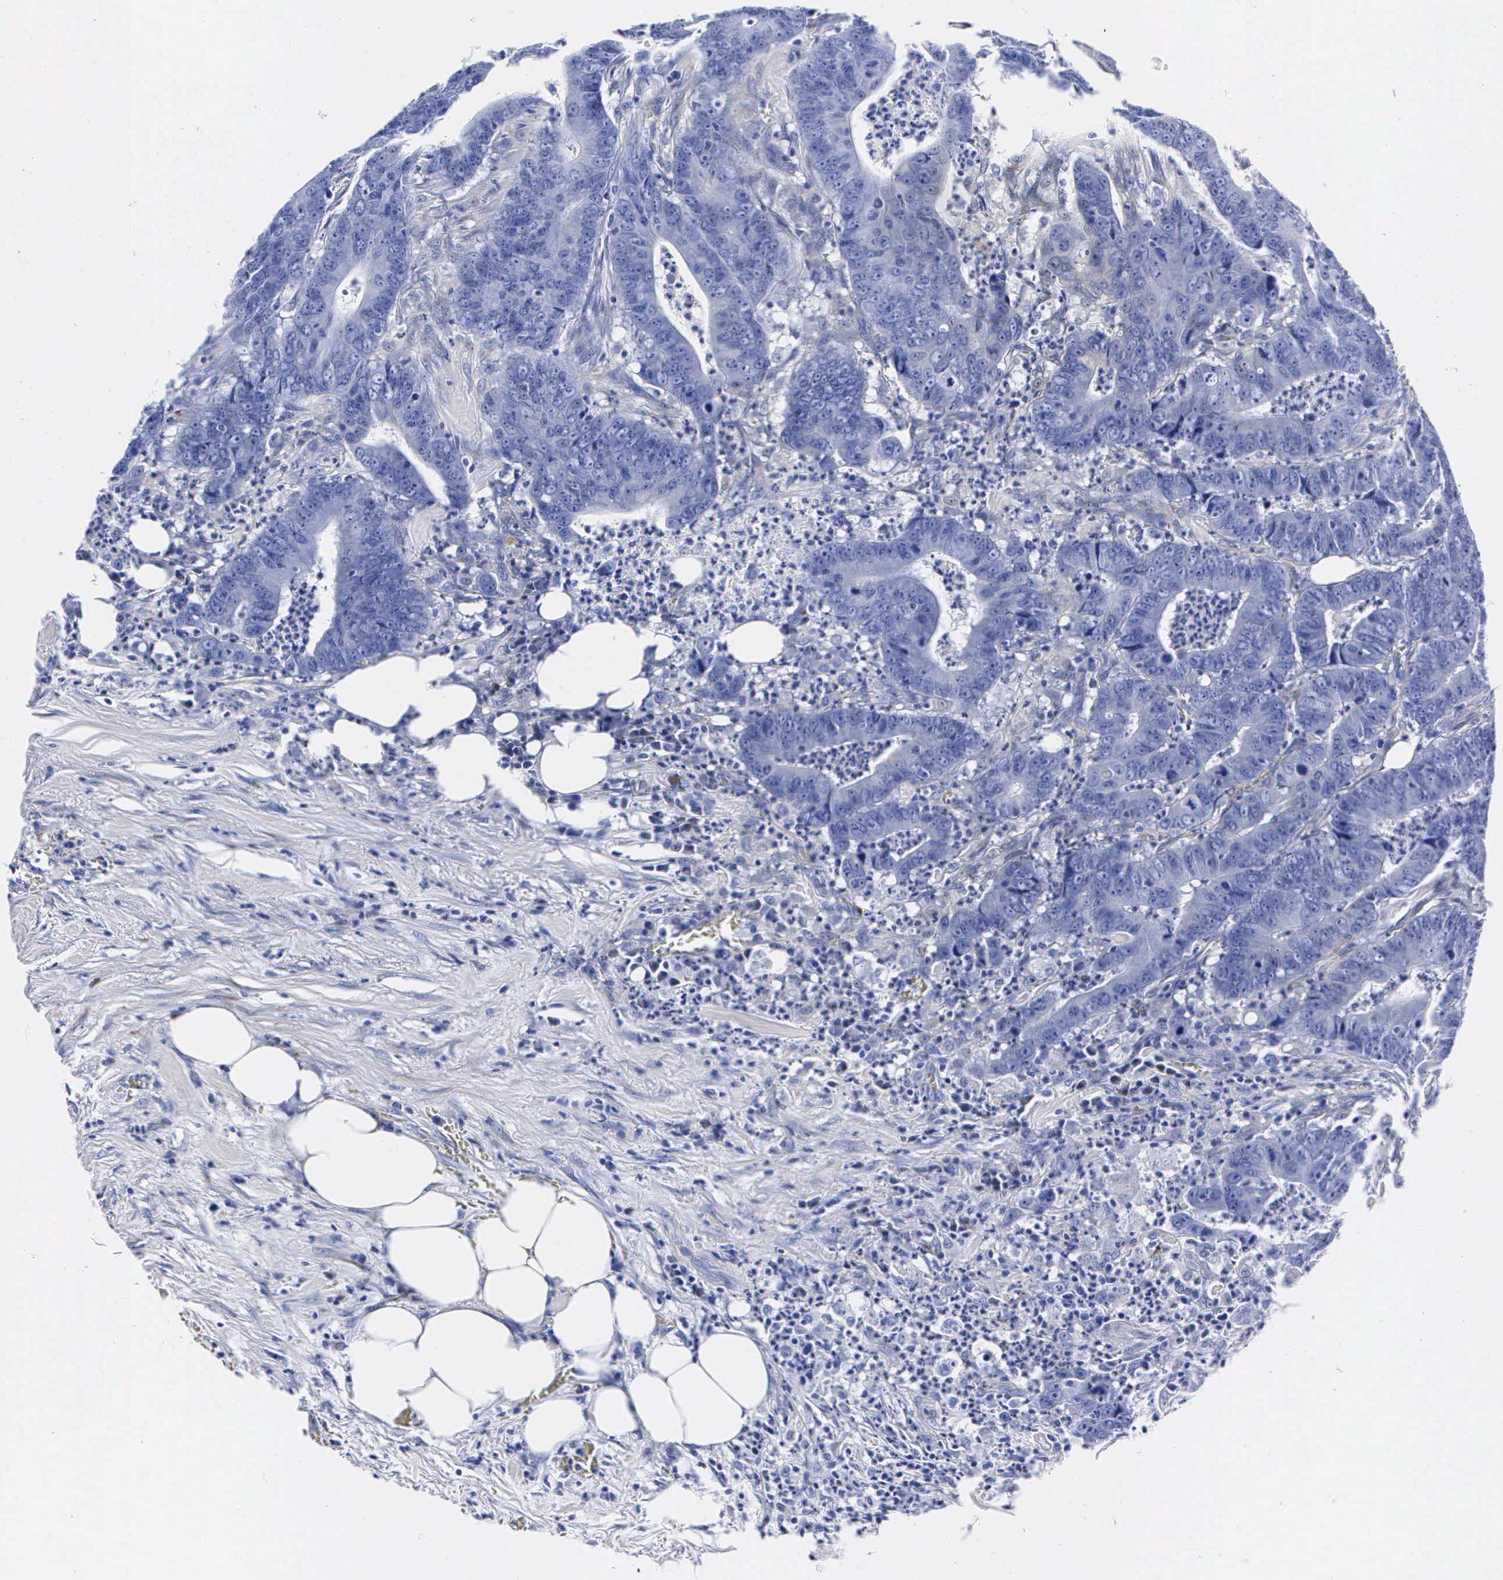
{"staining": {"intensity": "negative", "quantity": "none", "location": "none"}, "tissue": "colorectal cancer", "cell_type": "Tumor cells", "image_type": "cancer", "snomed": [{"axis": "morphology", "description": "Adenocarcinoma, NOS"}, {"axis": "topography", "description": "Colon"}], "caption": "Adenocarcinoma (colorectal) stained for a protein using immunohistochemistry (IHC) displays no expression tumor cells.", "gene": "ENO2", "patient": {"sex": "female", "age": 76}}